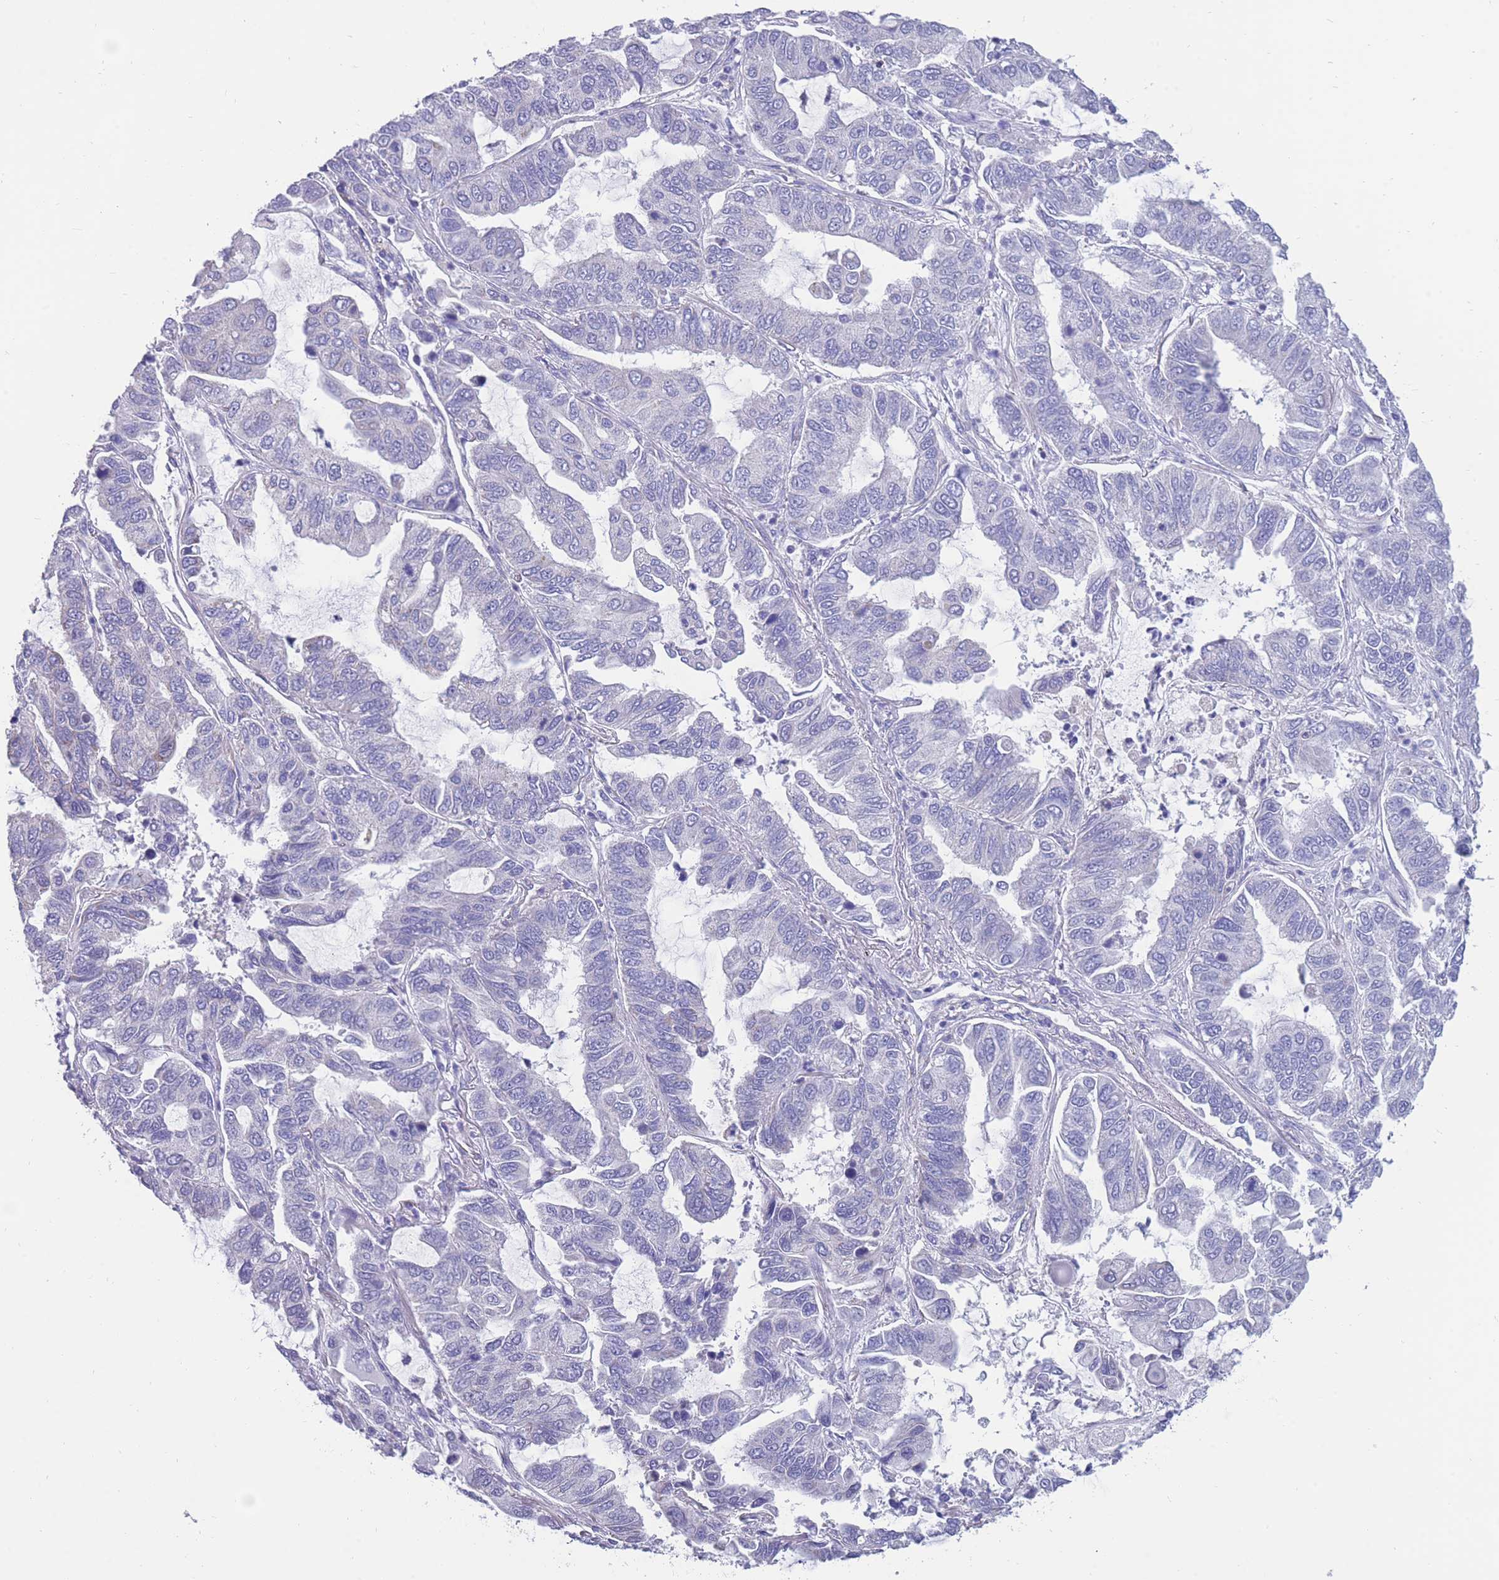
{"staining": {"intensity": "negative", "quantity": "none", "location": "none"}, "tissue": "lung cancer", "cell_type": "Tumor cells", "image_type": "cancer", "snomed": [{"axis": "morphology", "description": "Adenocarcinoma, NOS"}, {"axis": "topography", "description": "Lung"}], "caption": "Immunohistochemical staining of lung cancer (adenocarcinoma) shows no significant expression in tumor cells.", "gene": "INTS2", "patient": {"sex": "male", "age": 64}}